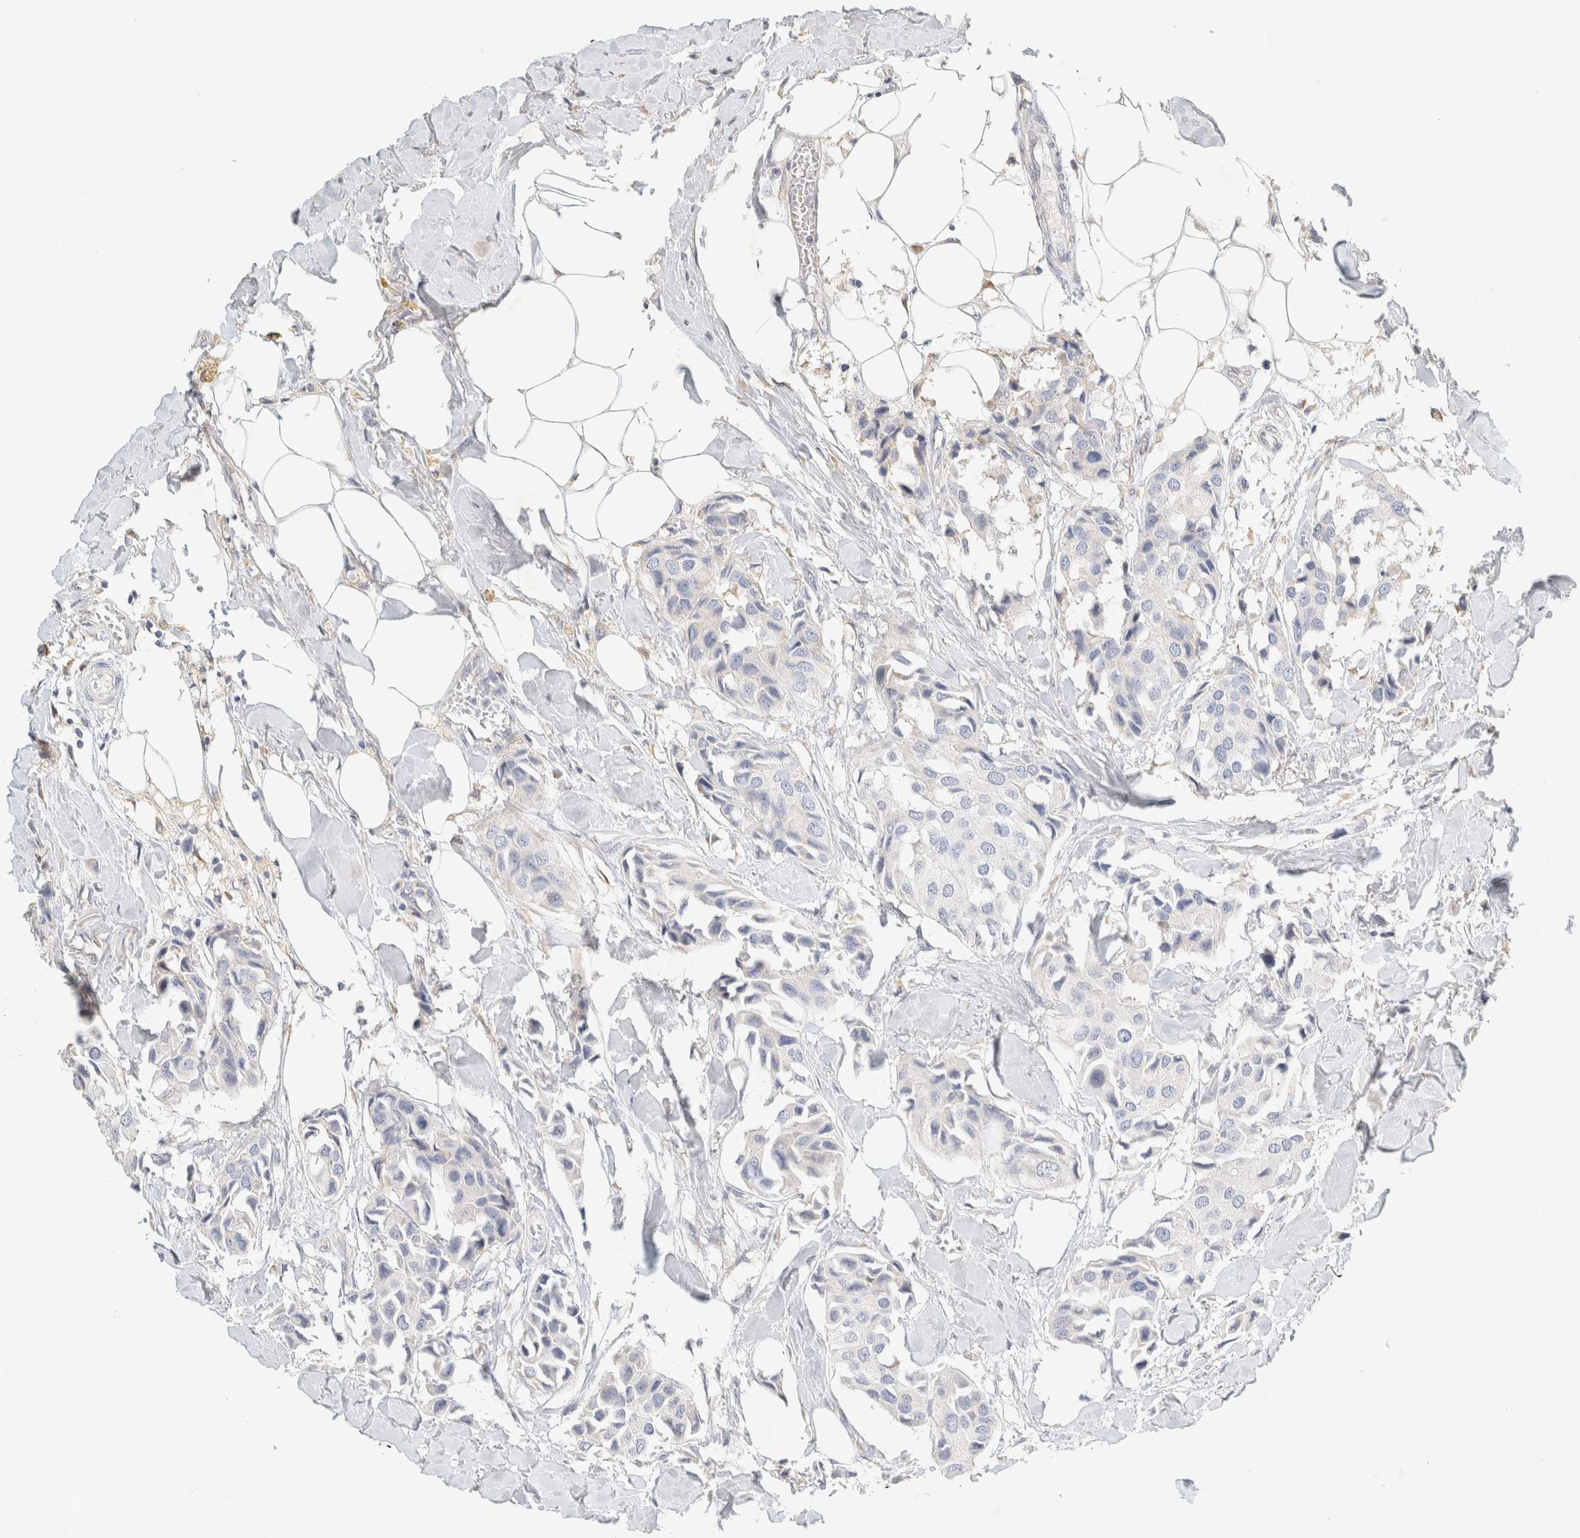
{"staining": {"intensity": "negative", "quantity": "none", "location": "none"}, "tissue": "breast cancer", "cell_type": "Tumor cells", "image_type": "cancer", "snomed": [{"axis": "morphology", "description": "Duct carcinoma"}, {"axis": "topography", "description": "Breast"}], "caption": "A high-resolution image shows immunohistochemistry (IHC) staining of breast infiltrating ductal carcinoma, which displays no significant expression in tumor cells.", "gene": "NEFM", "patient": {"sex": "female", "age": 80}}